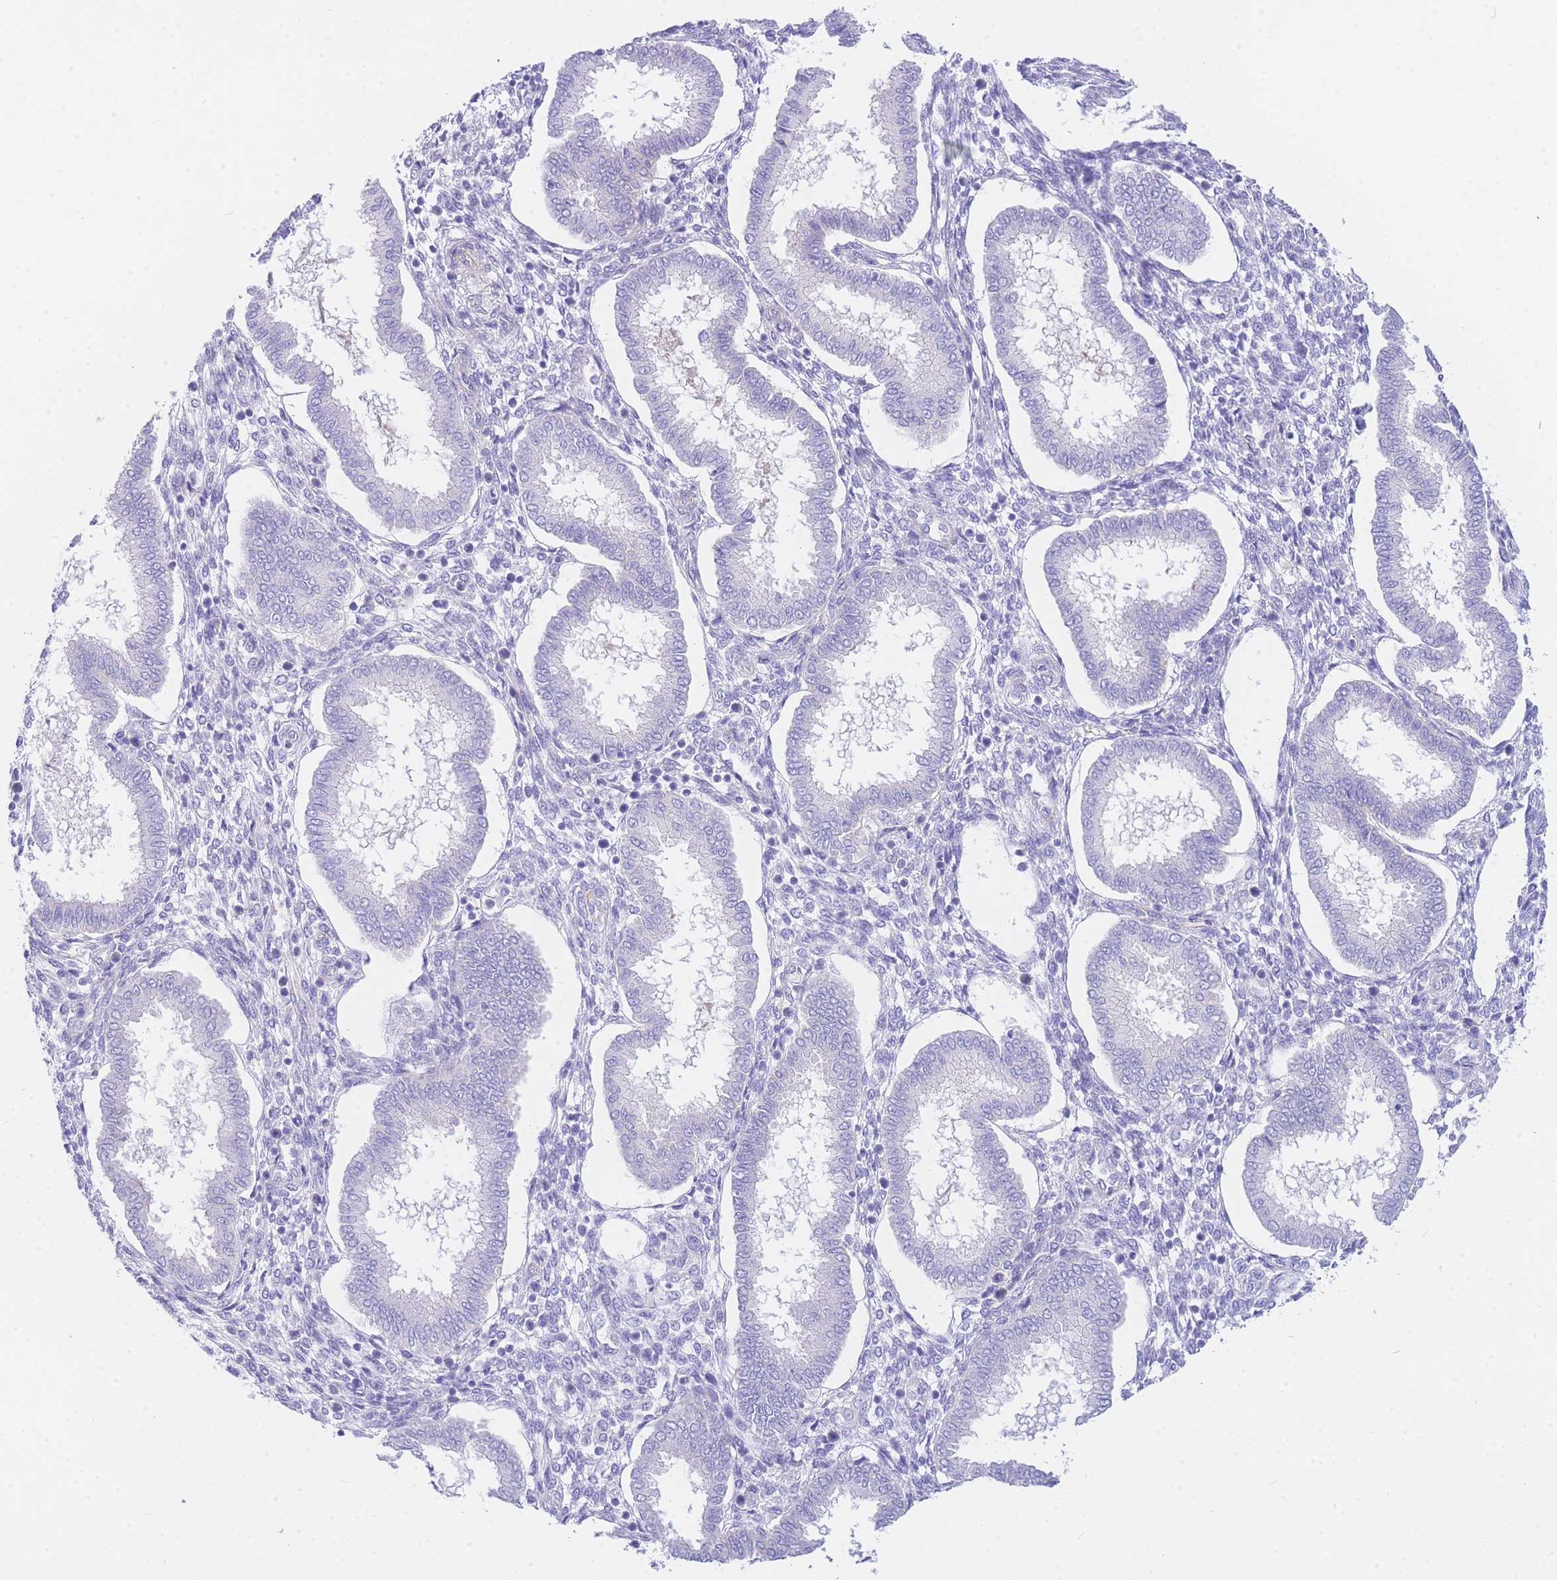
{"staining": {"intensity": "negative", "quantity": "none", "location": "none"}, "tissue": "endometrium", "cell_type": "Cells in endometrial stroma", "image_type": "normal", "snomed": [{"axis": "morphology", "description": "Normal tissue, NOS"}, {"axis": "topography", "description": "Endometrium"}], "caption": "Cells in endometrial stroma show no significant protein staining in unremarkable endometrium.", "gene": "SRSF12", "patient": {"sex": "female", "age": 24}}